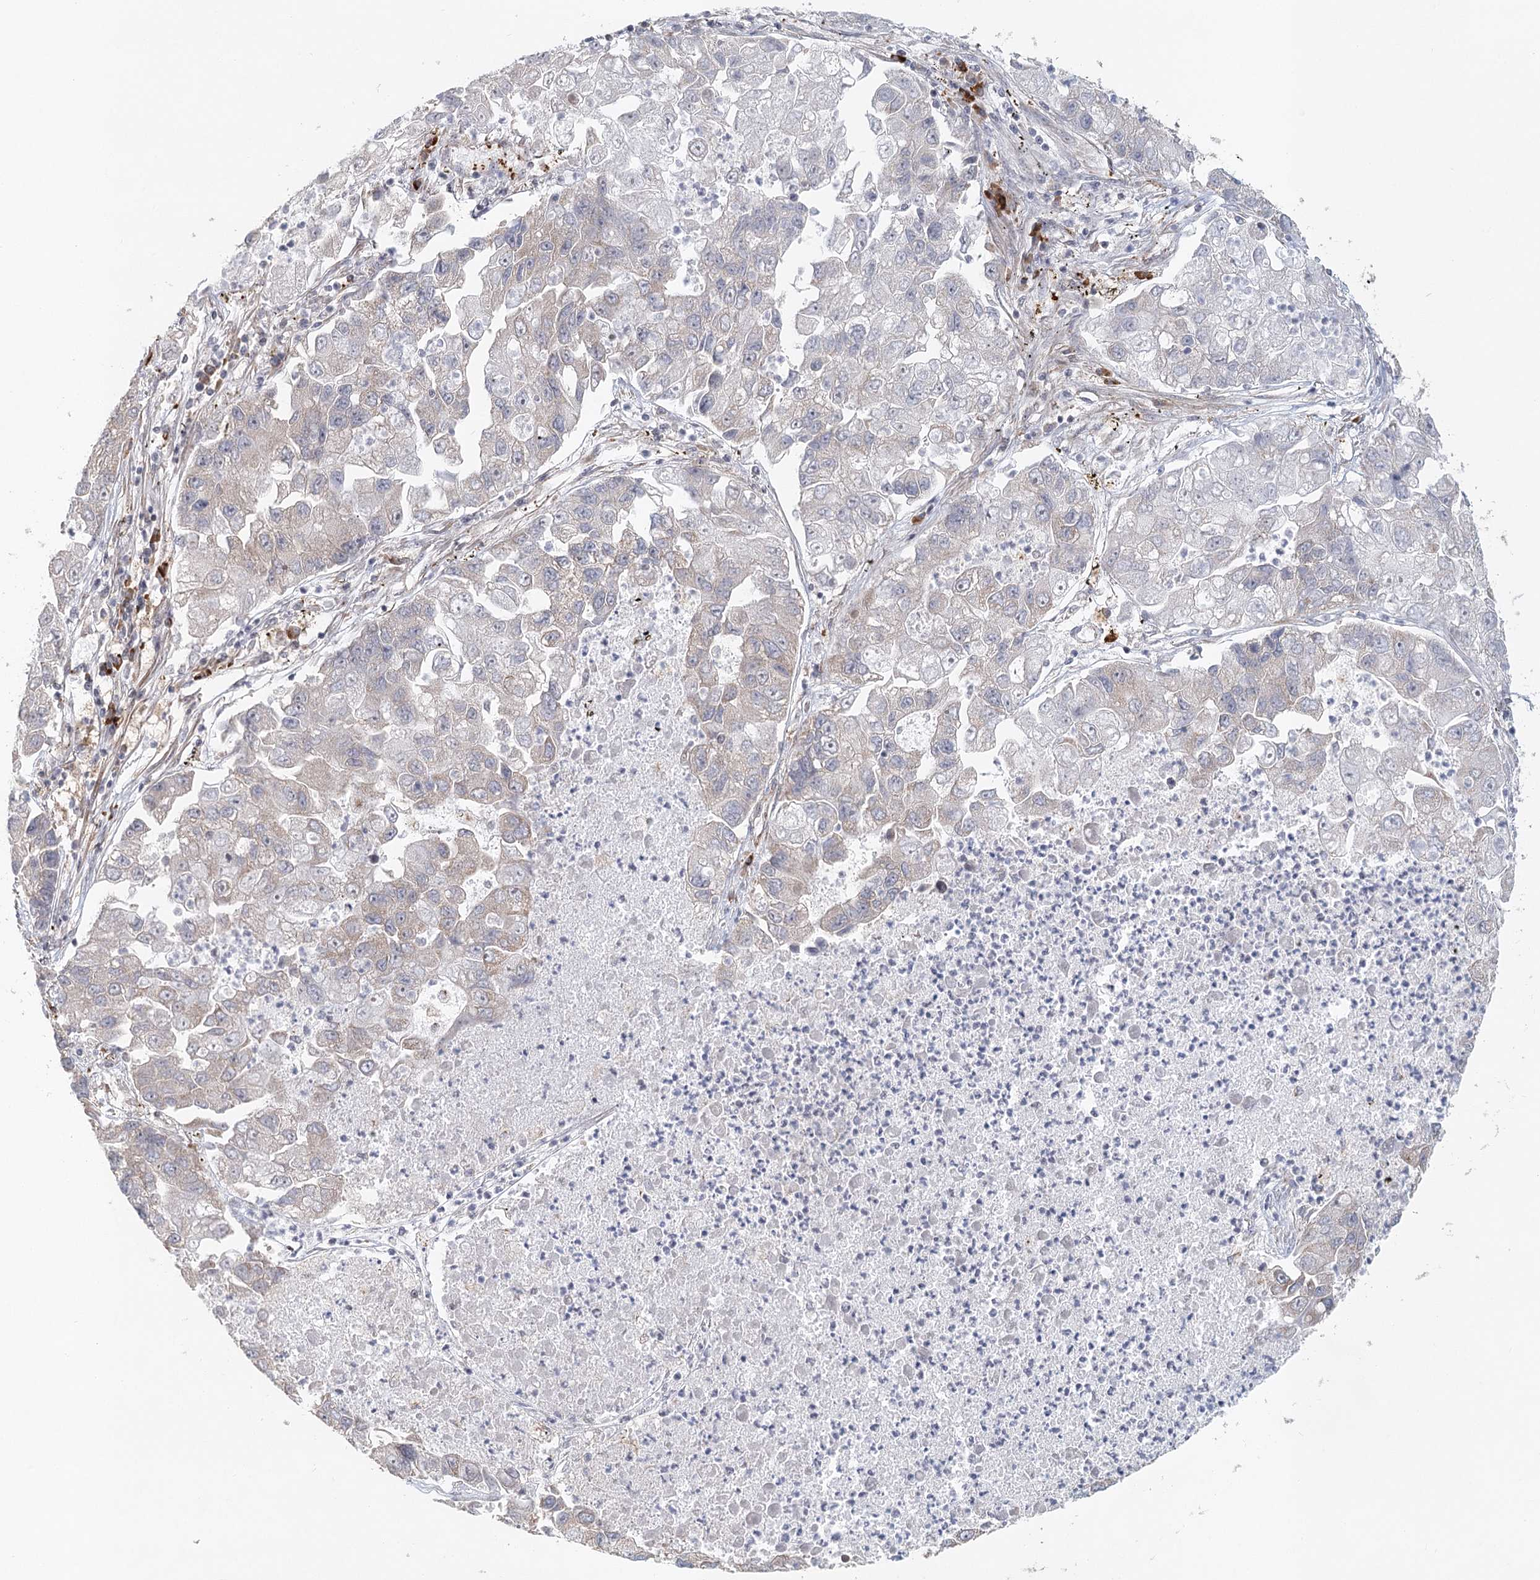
{"staining": {"intensity": "negative", "quantity": "none", "location": "none"}, "tissue": "lung cancer", "cell_type": "Tumor cells", "image_type": "cancer", "snomed": [{"axis": "morphology", "description": "Adenocarcinoma, NOS"}, {"axis": "topography", "description": "Lung"}], "caption": "Protein analysis of lung cancer displays no significant staining in tumor cells.", "gene": "BNIP5", "patient": {"sex": "female", "age": 51}}